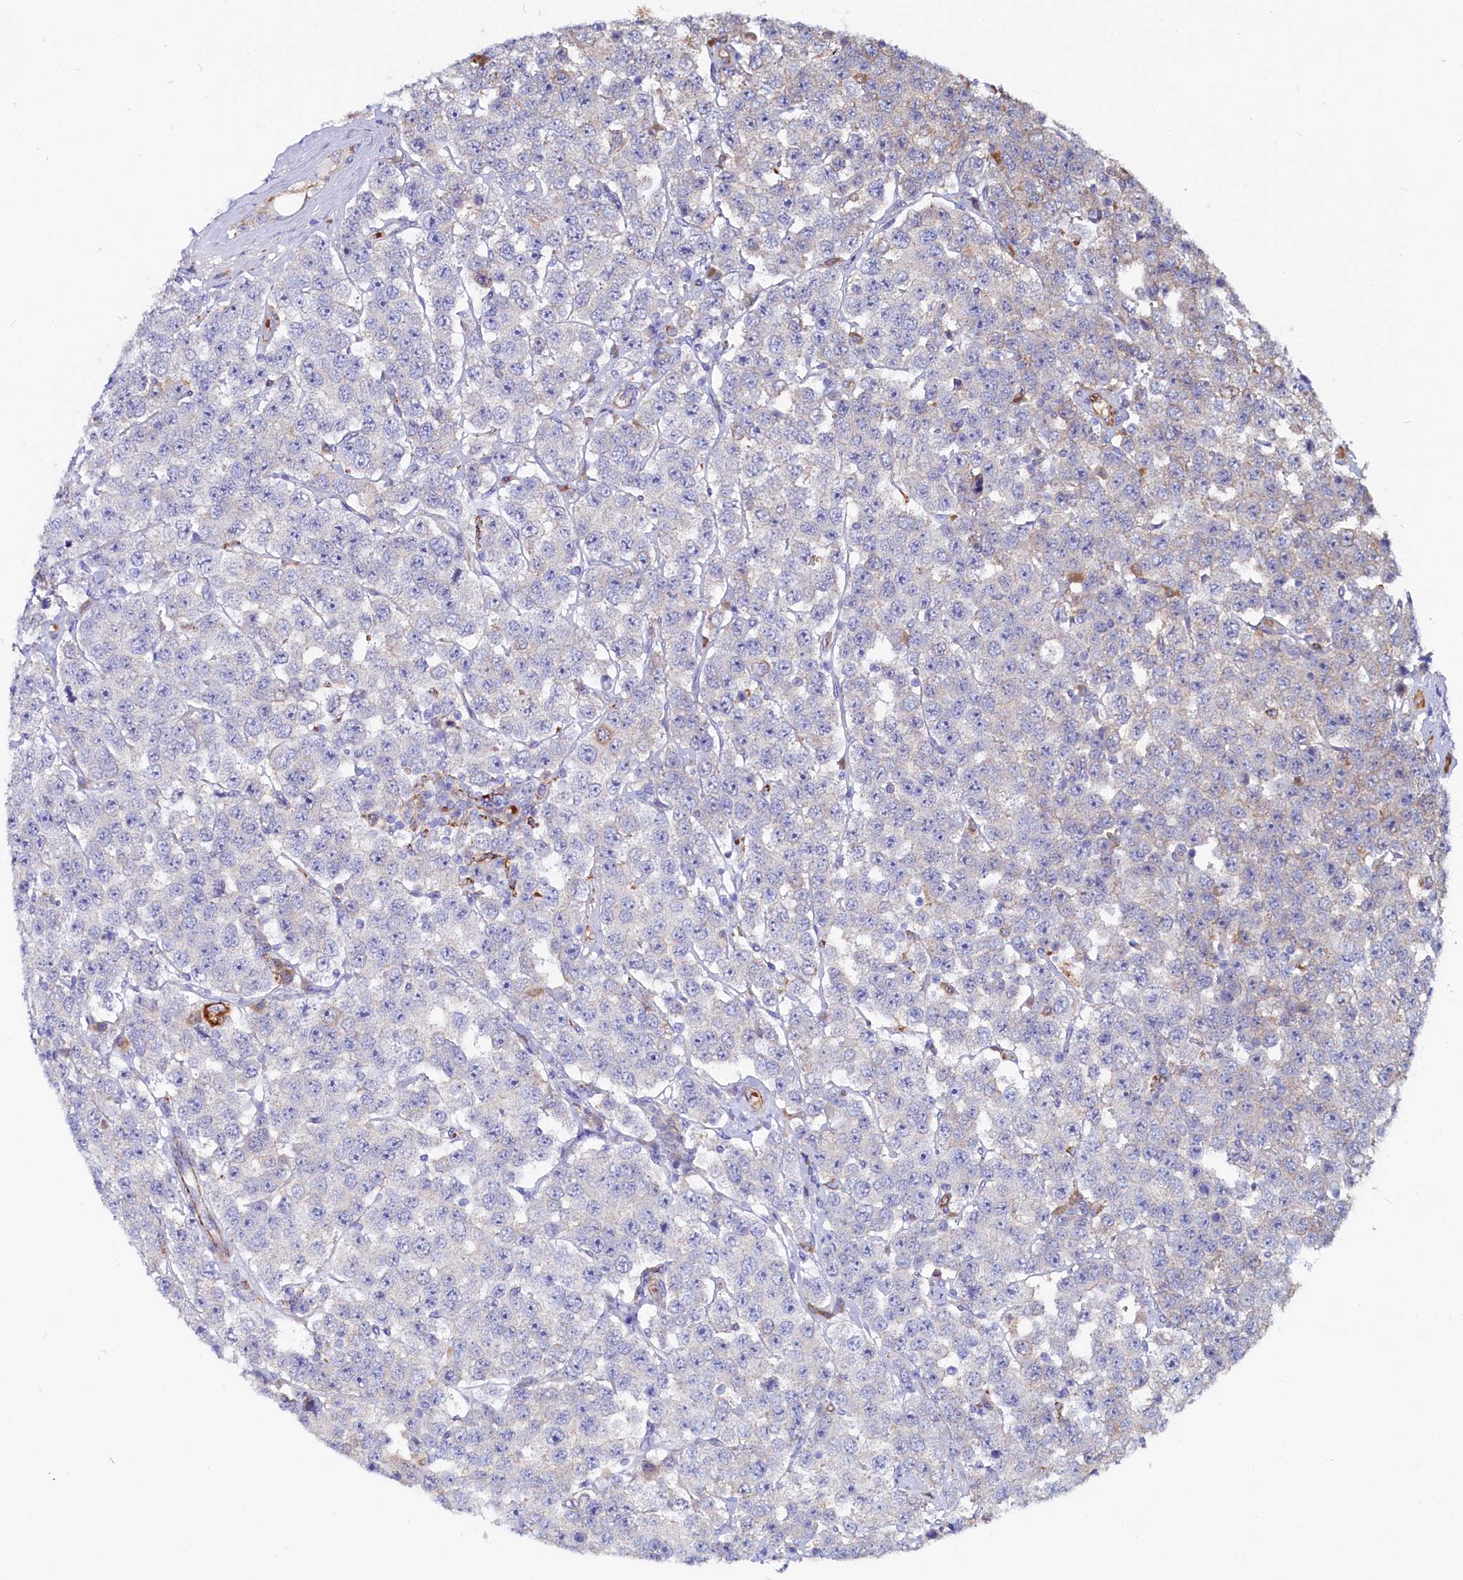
{"staining": {"intensity": "negative", "quantity": "none", "location": "none"}, "tissue": "testis cancer", "cell_type": "Tumor cells", "image_type": "cancer", "snomed": [{"axis": "morphology", "description": "Seminoma, NOS"}, {"axis": "topography", "description": "Testis"}], "caption": "Immunohistochemistry (IHC) of human seminoma (testis) displays no staining in tumor cells.", "gene": "ASTE1", "patient": {"sex": "male", "age": 28}}